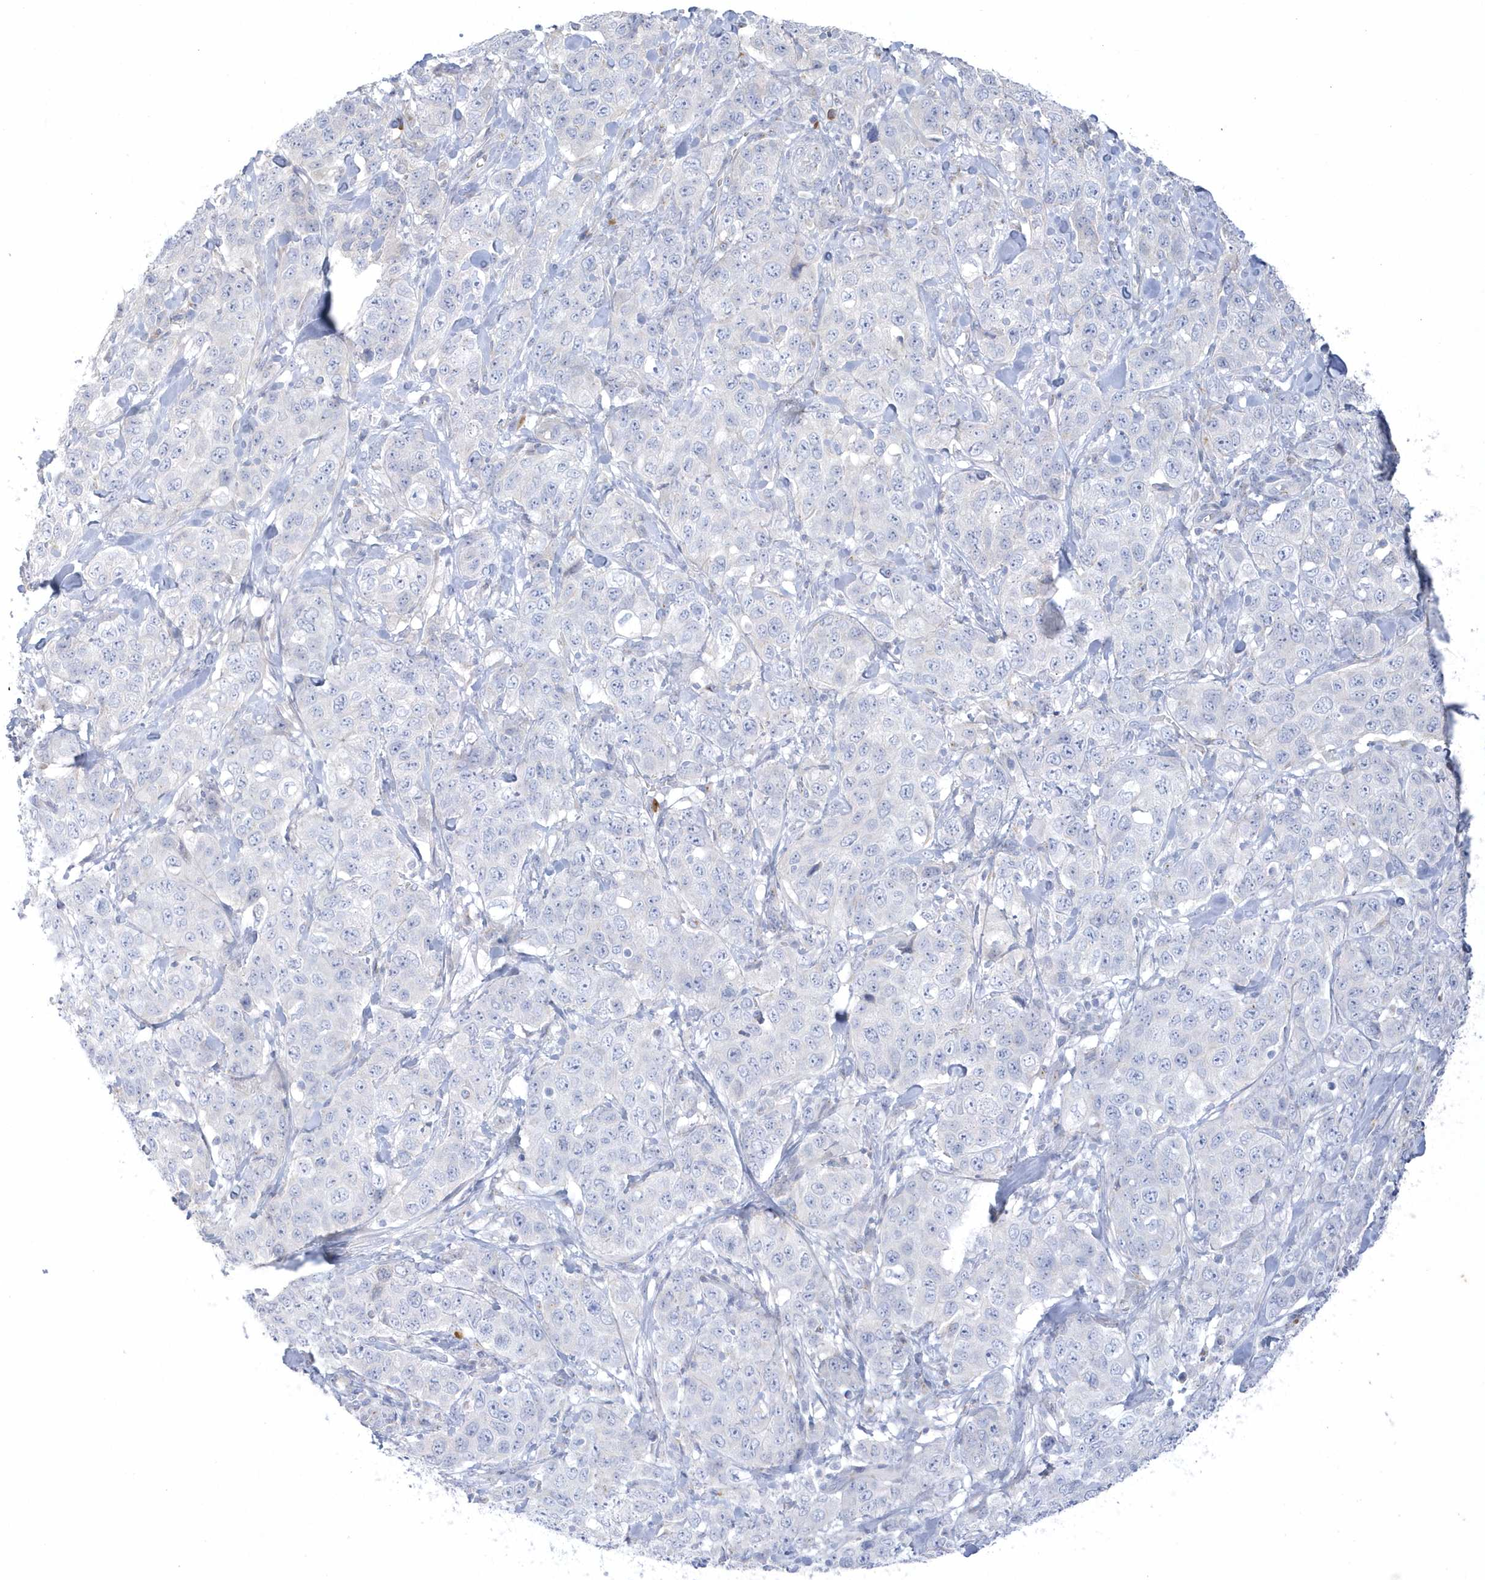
{"staining": {"intensity": "negative", "quantity": "none", "location": "none"}, "tissue": "stomach cancer", "cell_type": "Tumor cells", "image_type": "cancer", "snomed": [{"axis": "morphology", "description": "Adenocarcinoma, NOS"}, {"axis": "topography", "description": "Stomach"}], "caption": "IHC micrograph of neoplastic tissue: stomach cancer stained with DAB reveals no significant protein positivity in tumor cells.", "gene": "SEMA3D", "patient": {"sex": "male", "age": 48}}